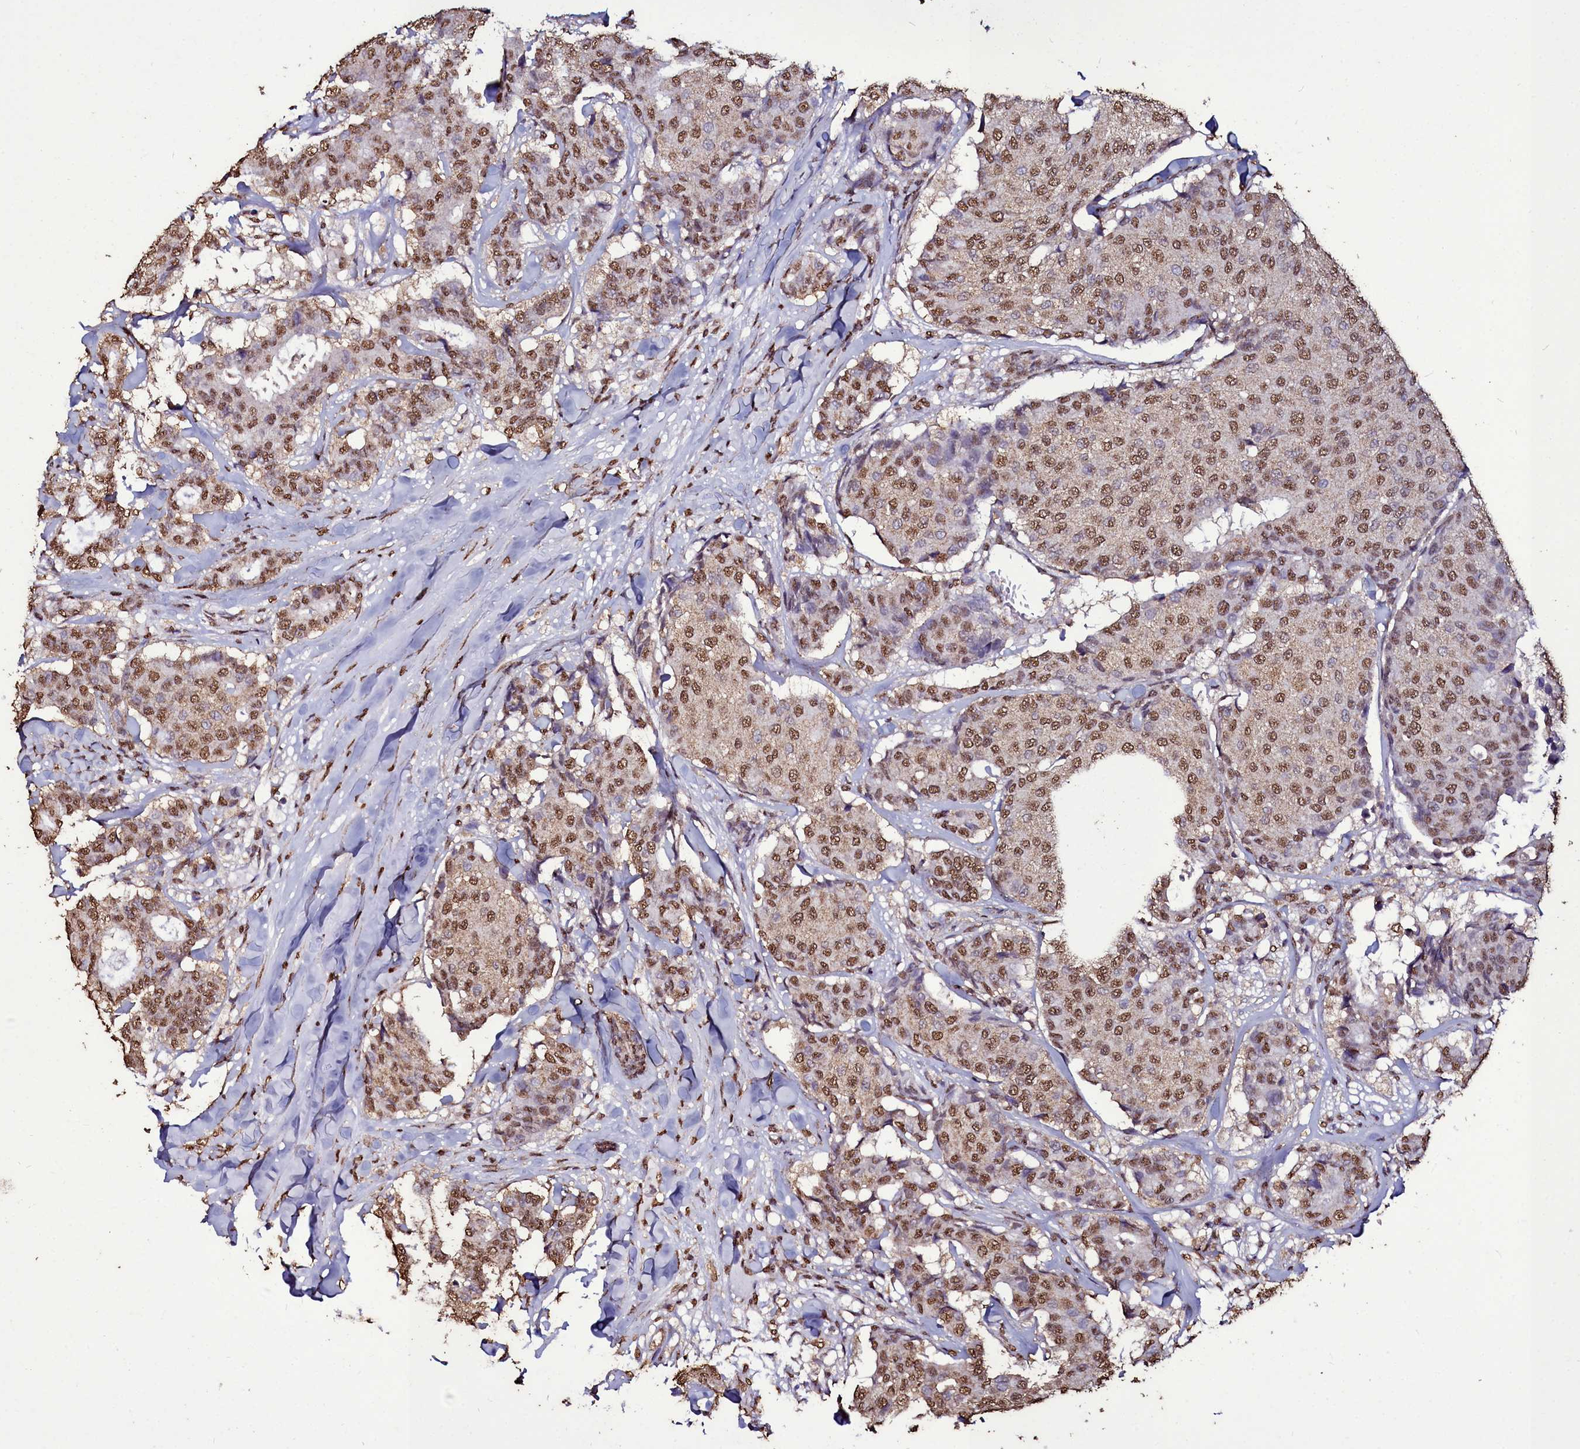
{"staining": {"intensity": "moderate", "quantity": ">75%", "location": "nuclear"}, "tissue": "breast cancer", "cell_type": "Tumor cells", "image_type": "cancer", "snomed": [{"axis": "morphology", "description": "Duct carcinoma"}, {"axis": "topography", "description": "Breast"}], "caption": "An immunohistochemistry (IHC) image of neoplastic tissue is shown. Protein staining in brown highlights moderate nuclear positivity in infiltrating ductal carcinoma (breast) within tumor cells.", "gene": "TRIP6", "patient": {"sex": "female", "age": 75}}